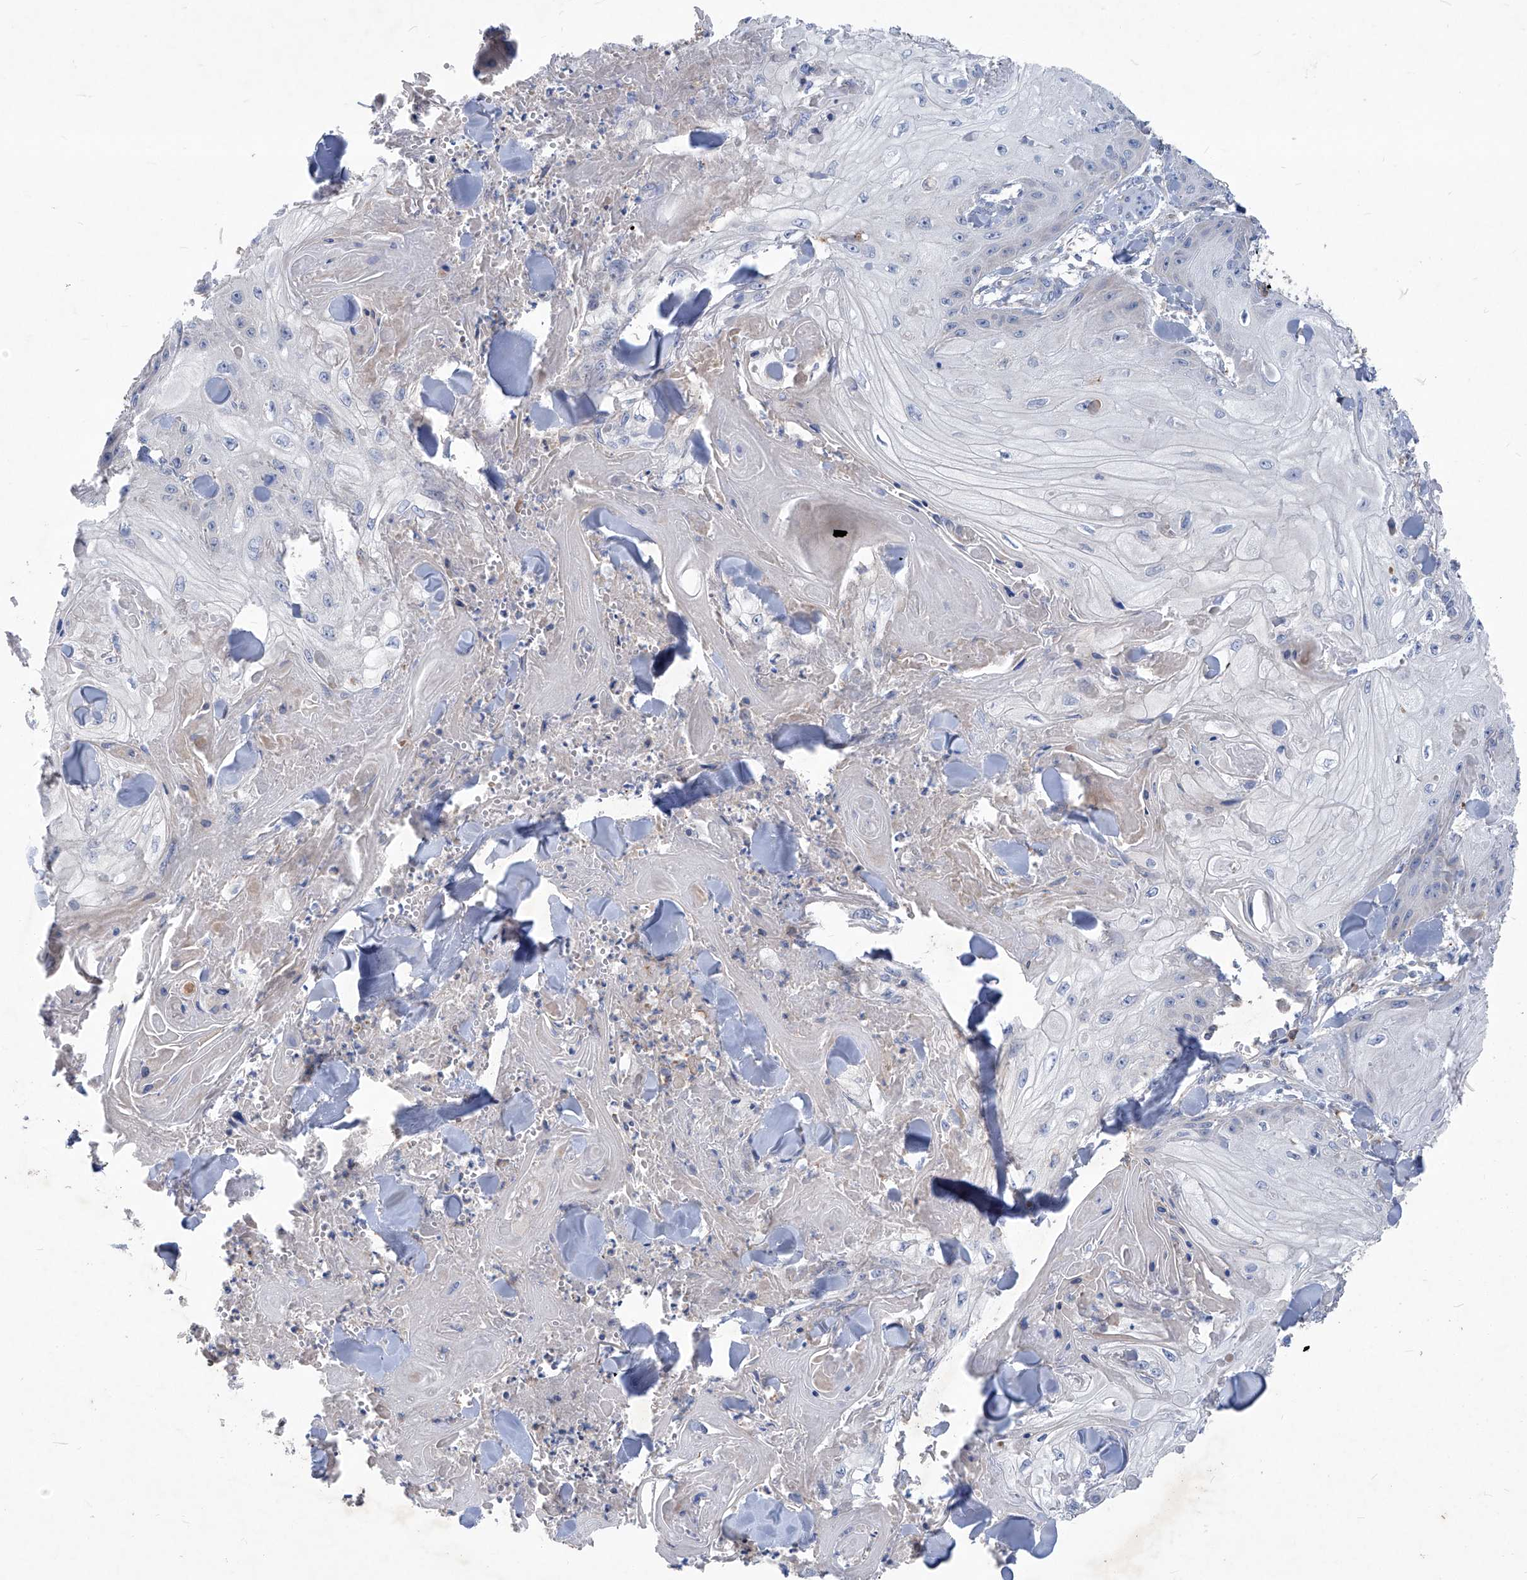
{"staining": {"intensity": "negative", "quantity": "none", "location": "none"}, "tissue": "skin cancer", "cell_type": "Tumor cells", "image_type": "cancer", "snomed": [{"axis": "morphology", "description": "Squamous cell carcinoma, NOS"}, {"axis": "topography", "description": "Skin"}], "caption": "This is a image of IHC staining of skin cancer, which shows no staining in tumor cells.", "gene": "EPHA8", "patient": {"sex": "male", "age": 74}}